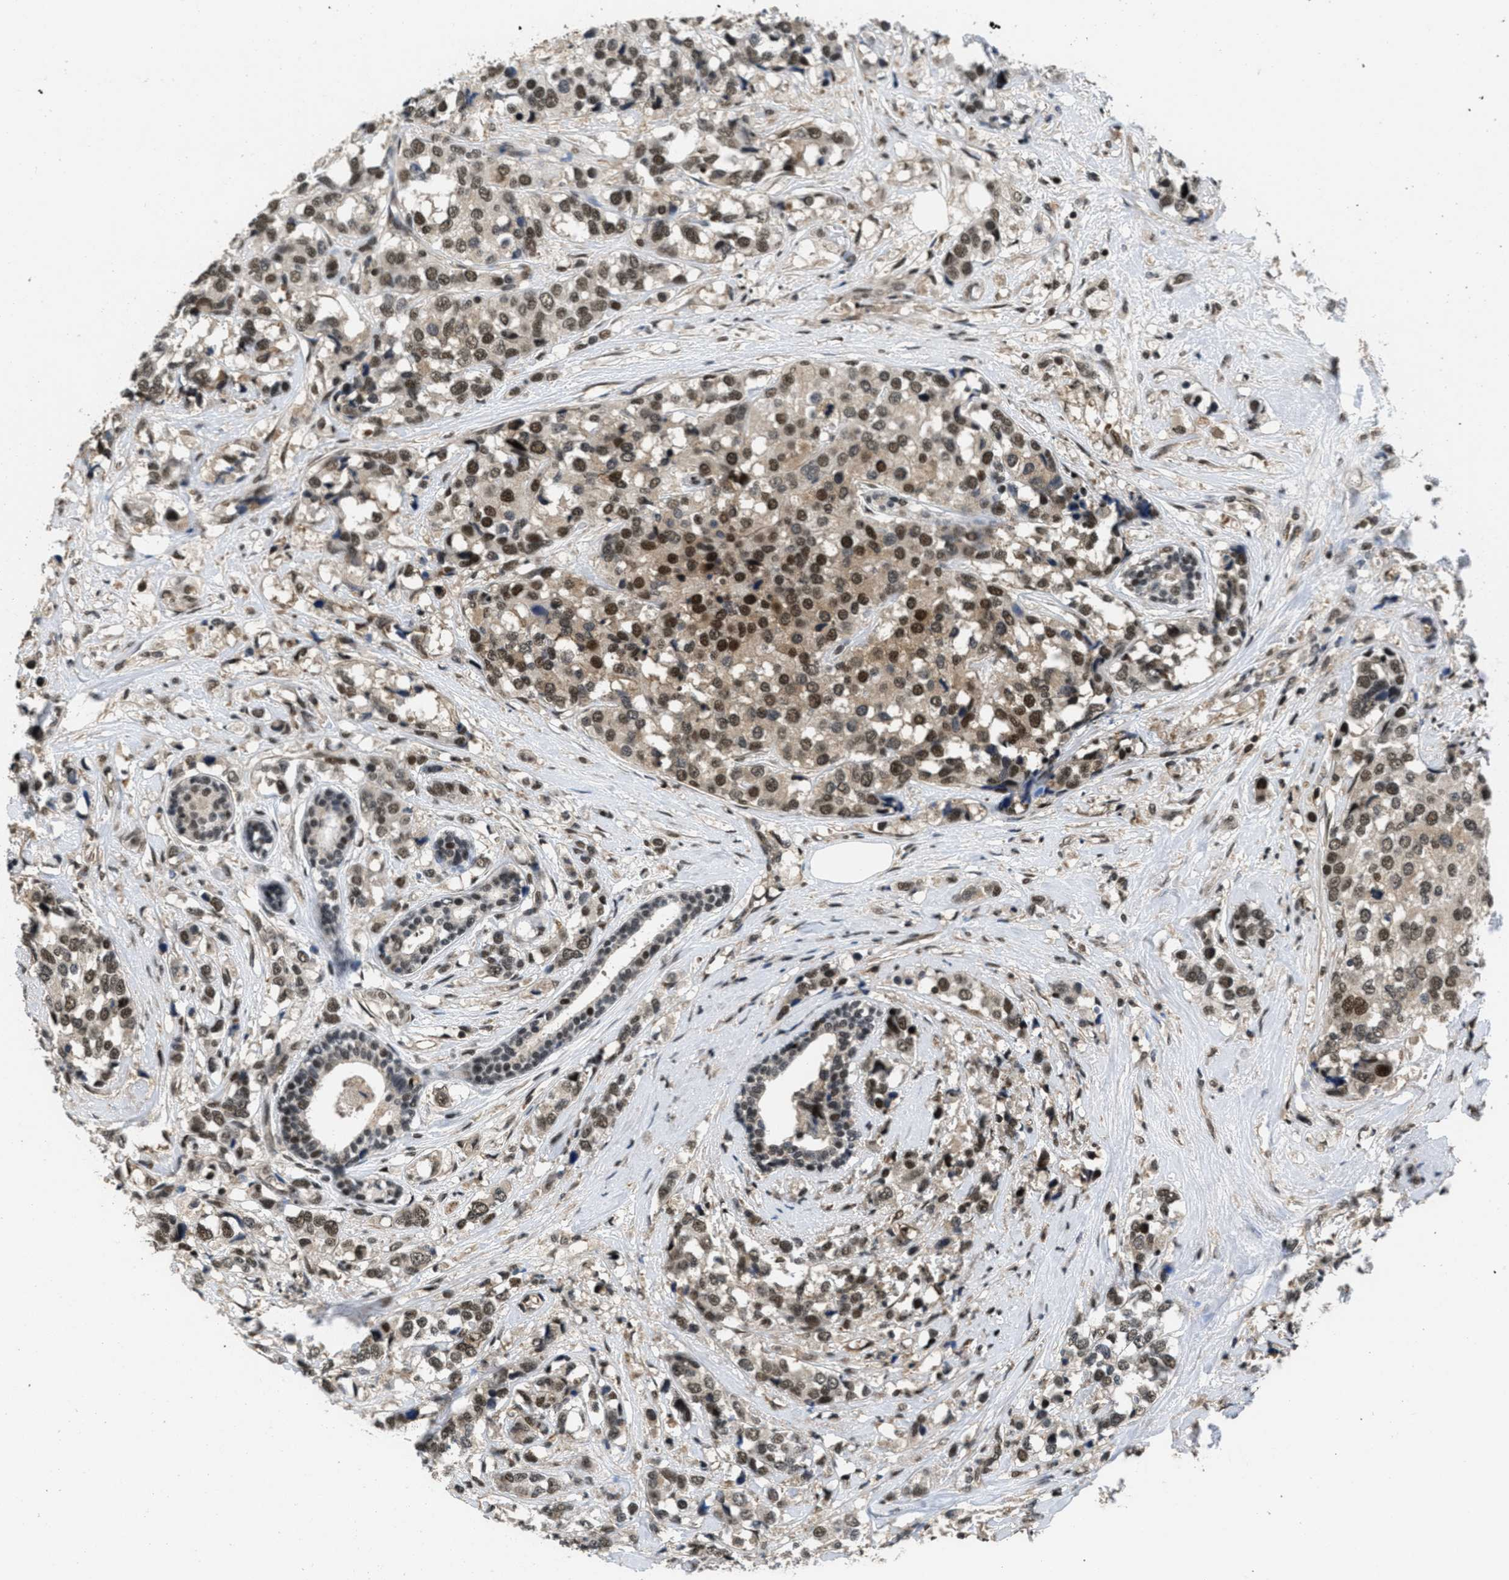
{"staining": {"intensity": "strong", "quantity": ">75%", "location": "cytoplasmic/membranous,nuclear"}, "tissue": "breast cancer", "cell_type": "Tumor cells", "image_type": "cancer", "snomed": [{"axis": "morphology", "description": "Lobular carcinoma"}, {"axis": "topography", "description": "Breast"}], "caption": "A high-resolution photomicrograph shows IHC staining of breast lobular carcinoma, which demonstrates strong cytoplasmic/membranous and nuclear expression in about >75% of tumor cells.", "gene": "CUL4B", "patient": {"sex": "female", "age": 59}}